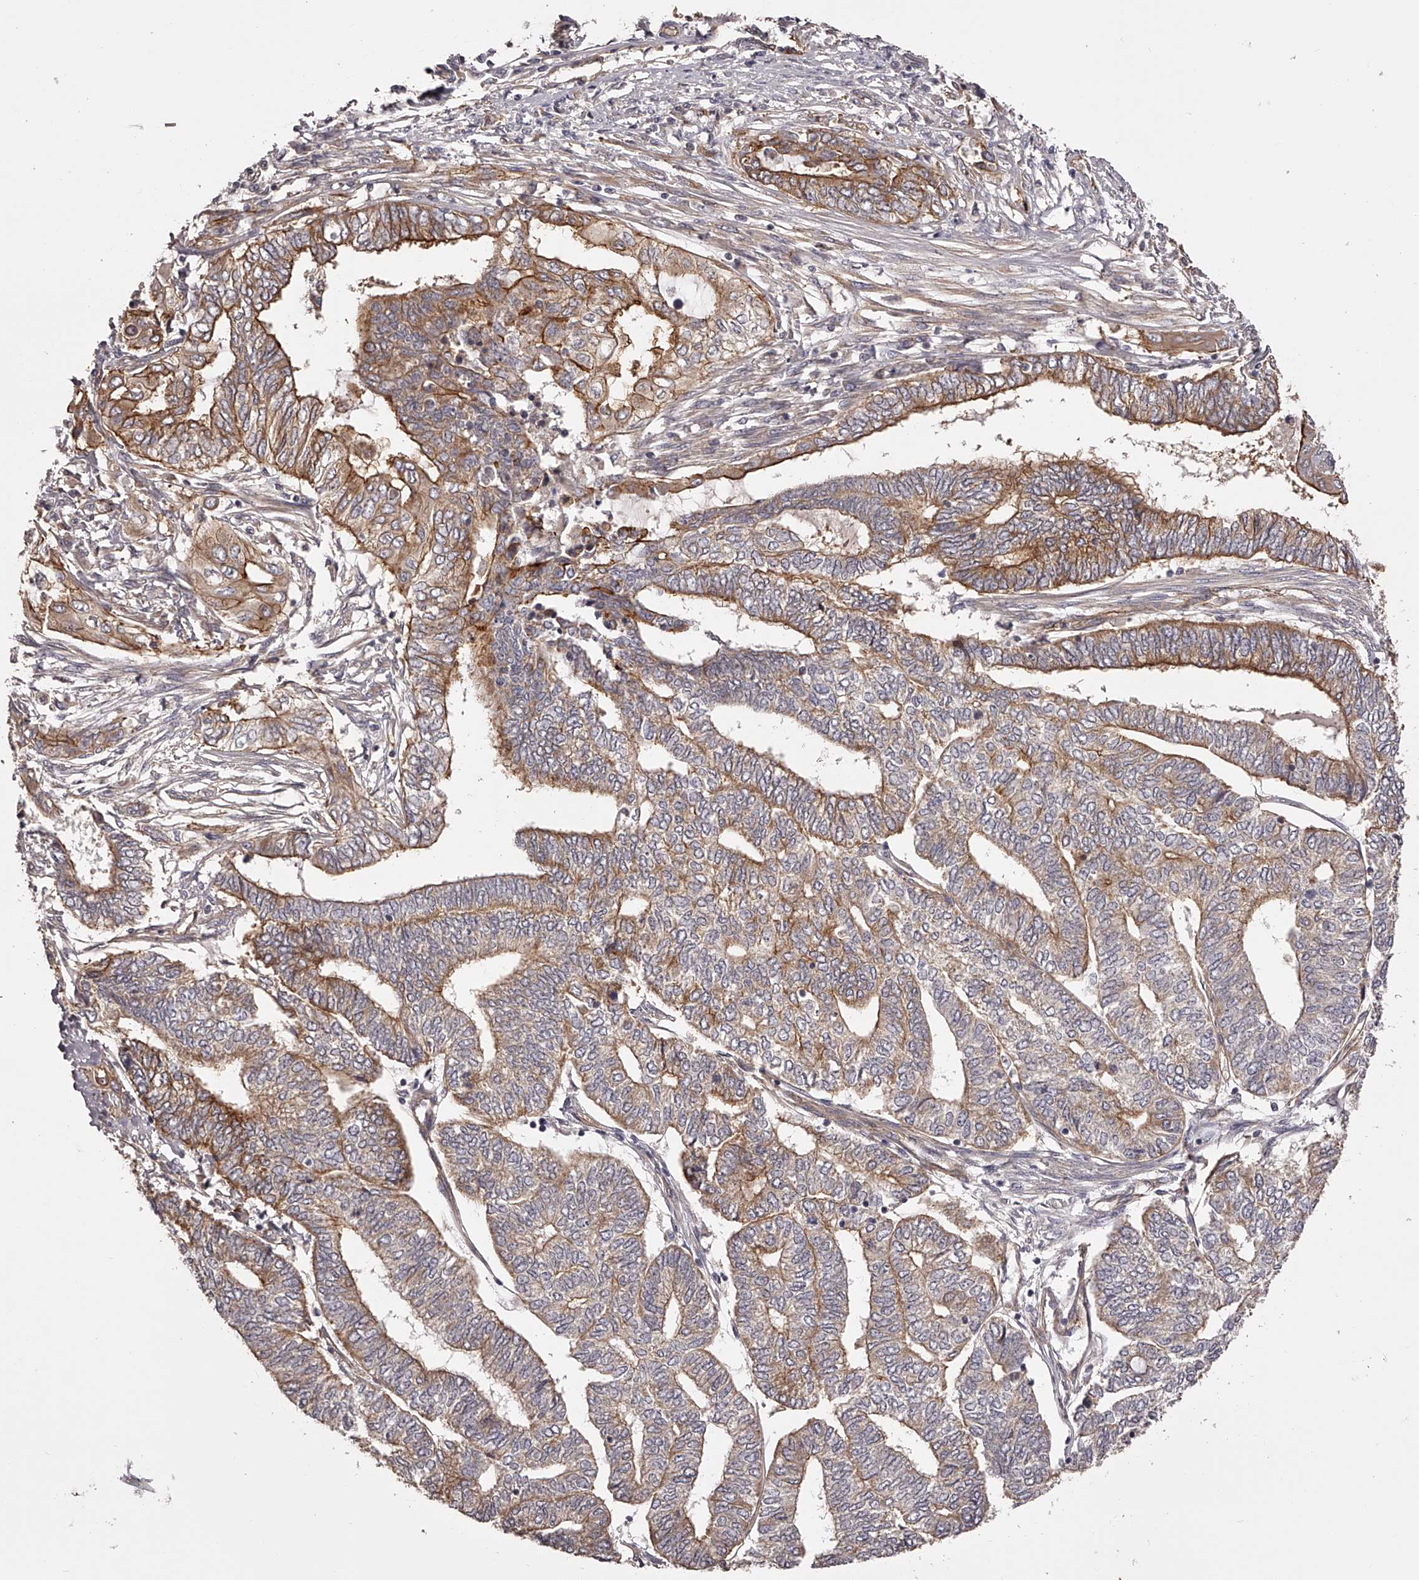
{"staining": {"intensity": "moderate", "quantity": ">75%", "location": "cytoplasmic/membranous"}, "tissue": "endometrial cancer", "cell_type": "Tumor cells", "image_type": "cancer", "snomed": [{"axis": "morphology", "description": "Adenocarcinoma, NOS"}, {"axis": "topography", "description": "Uterus"}, {"axis": "topography", "description": "Endometrium"}], "caption": "Immunohistochemistry (IHC) of human endometrial adenocarcinoma reveals medium levels of moderate cytoplasmic/membranous expression in approximately >75% of tumor cells. (DAB (3,3'-diaminobenzidine) IHC, brown staining for protein, blue staining for nuclei).", "gene": "LTV1", "patient": {"sex": "female", "age": 70}}